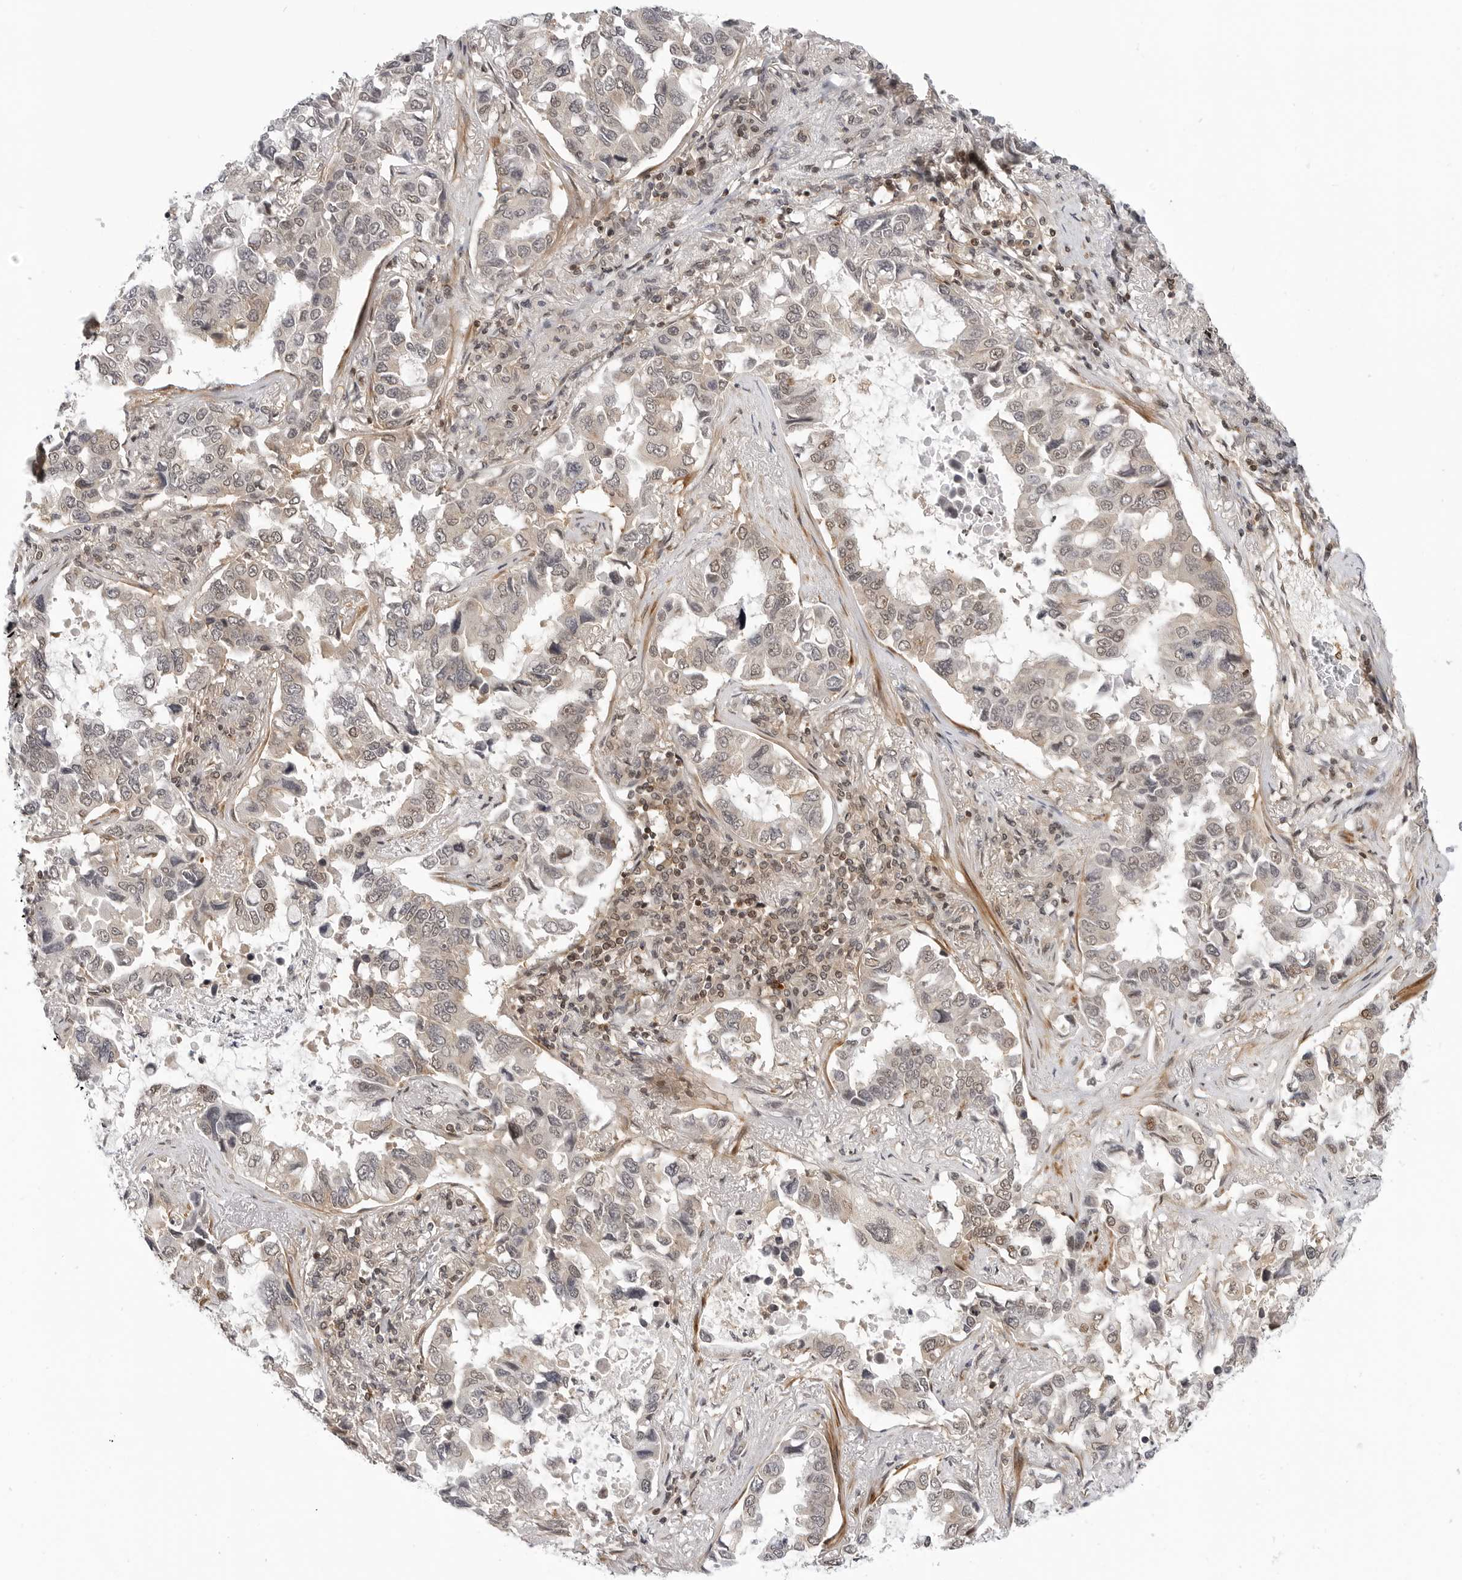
{"staining": {"intensity": "weak", "quantity": "<25%", "location": "cytoplasmic/membranous"}, "tissue": "lung cancer", "cell_type": "Tumor cells", "image_type": "cancer", "snomed": [{"axis": "morphology", "description": "Squamous cell carcinoma, NOS"}, {"axis": "topography", "description": "Lung"}], "caption": "DAB immunohistochemical staining of human lung squamous cell carcinoma exhibits no significant staining in tumor cells.", "gene": "MAP2K5", "patient": {"sex": "male", "age": 66}}